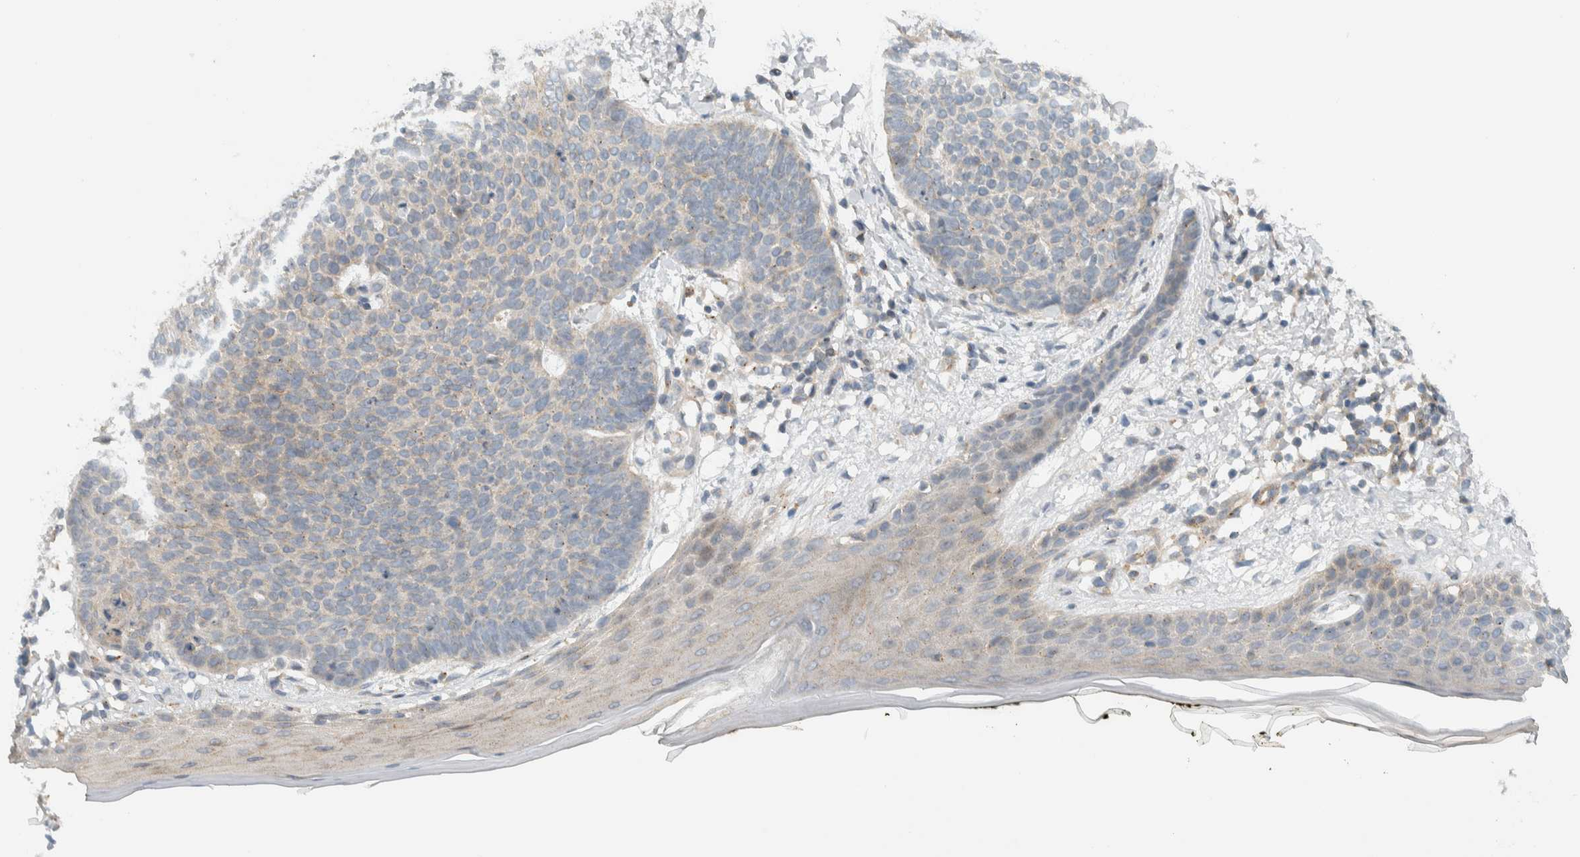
{"staining": {"intensity": "weak", "quantity": "<25%", "location": "cytoplasmic/membranous"}, "tissue": "skin cancer", "cell_type": "Tumor cells", "image_type": "cancer", "snomed": [{"axis": "morphology", "description": "Normal tissue, NOS"}, {"axis": "morphology", "description": "Basal cell carcinoma"}, {"axis": "topography", "description": "Skin"}], "caption": "IHC image of human skin cancer stained for a protein (brown), which displays no staining in tumor cells. The staining is performed using DAB (3,3'-diaminobenzidine) brown chromogen with nuclei counter-stained in using hematoxylin.", "gene": "MPRIP", "patient": {"sex": "male", "age": 50}}